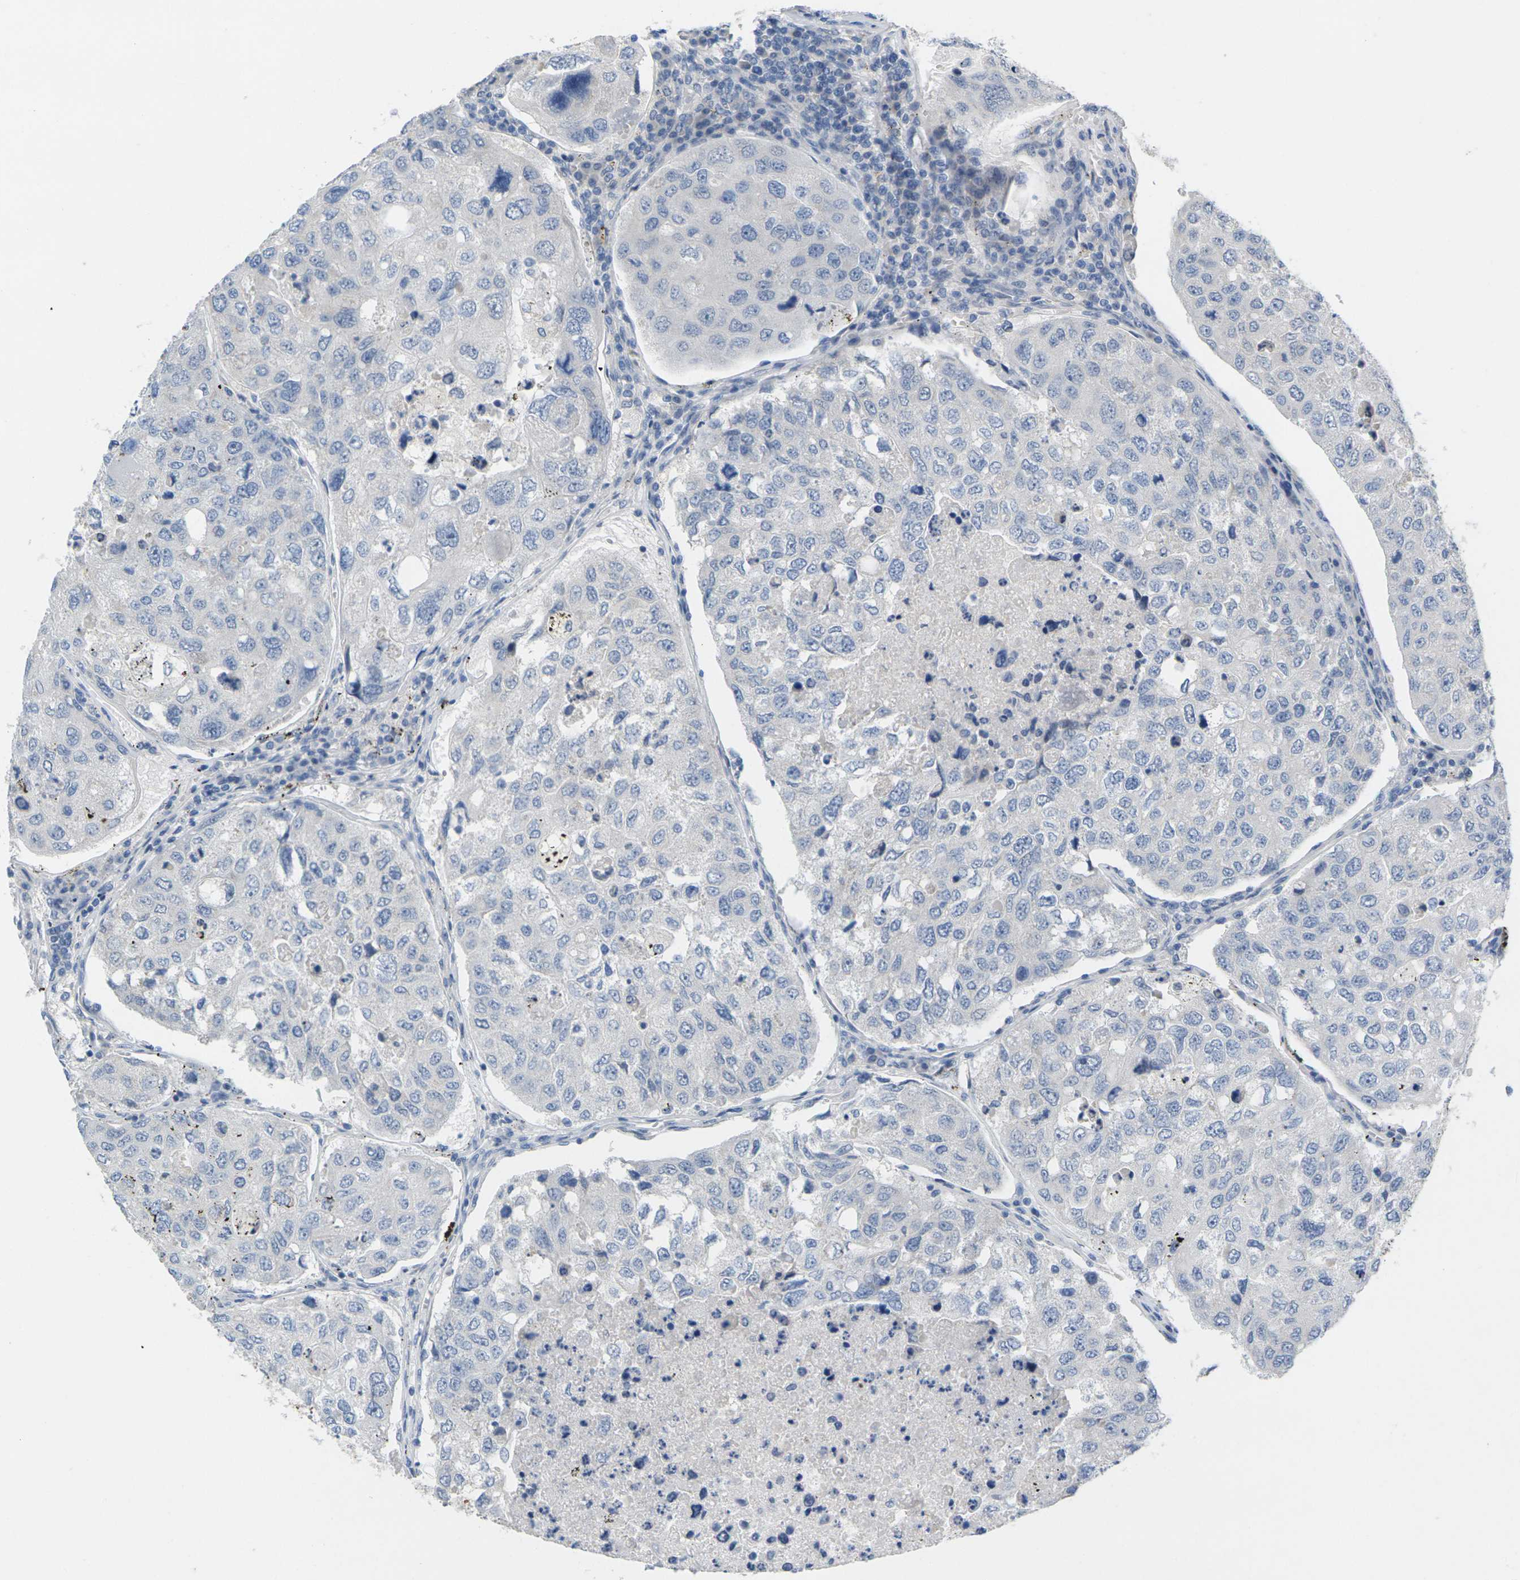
{"staining": {"intensity": "negative", "quantity": "none", "location": "none"}, "tissue": "urothelial cancer", "cell_type": "Tumor cells", "image_type": "cancer", "snomed": [{"axis": "morphology", "description": "Urothelial carcinoma, High grade"}, {"axis": "topography", "description": "Lymph node"}, {"axis": "topography", "description": "Urinary bladder"}], "caption": "A photomicrograph of high-grade urothelial carcinoma stained for a protein exhibits no brown staining in tumor cells. (DAB immunohistochemistry (IHC), high magnification).", "gene": "TNNI3", "patient": {"sex": "male", "age": 51}}